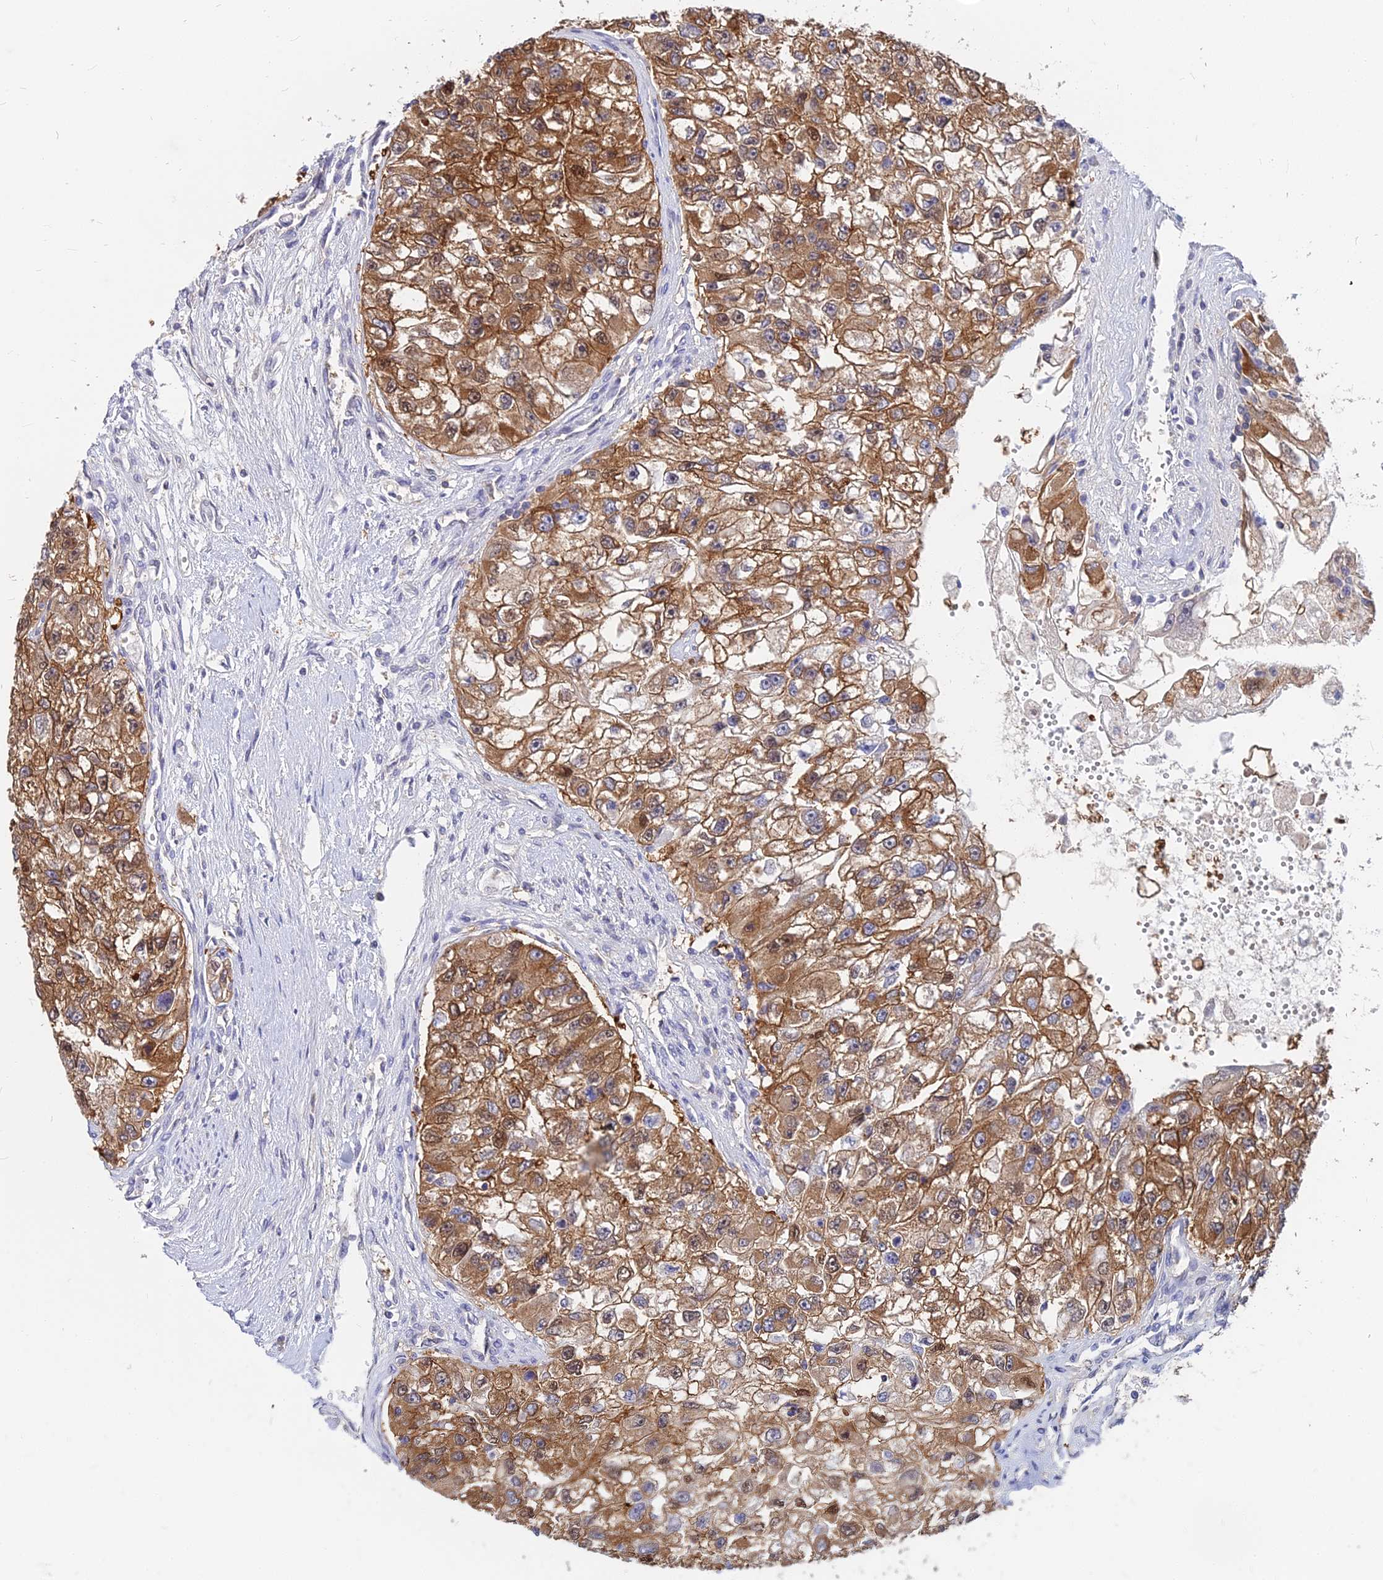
{"staining": {"intensity": "moderate", "quantity": ">75%", "location": "cytoplasmic/membranous"}, "tissue": "renal cancer", "cell_type": "Tumor cells", "image_type": "cancer", "snomed": [{"axis": "morphology", "description": "Adenocarcinoma, NOS"}, {"axis": "topography", "description": "Kidney"}], "caption": "The image demonstrates immunohistochemical staining of renal cancer. There is moderate cytoplasmic/membranous expression is appreciated in approximately >75% of tumor cells. The protein is shown in brown color, while the nuclei are stained blue.", "gene": "B3GALT4", "patient": {"sex": "male", "age": 63}}